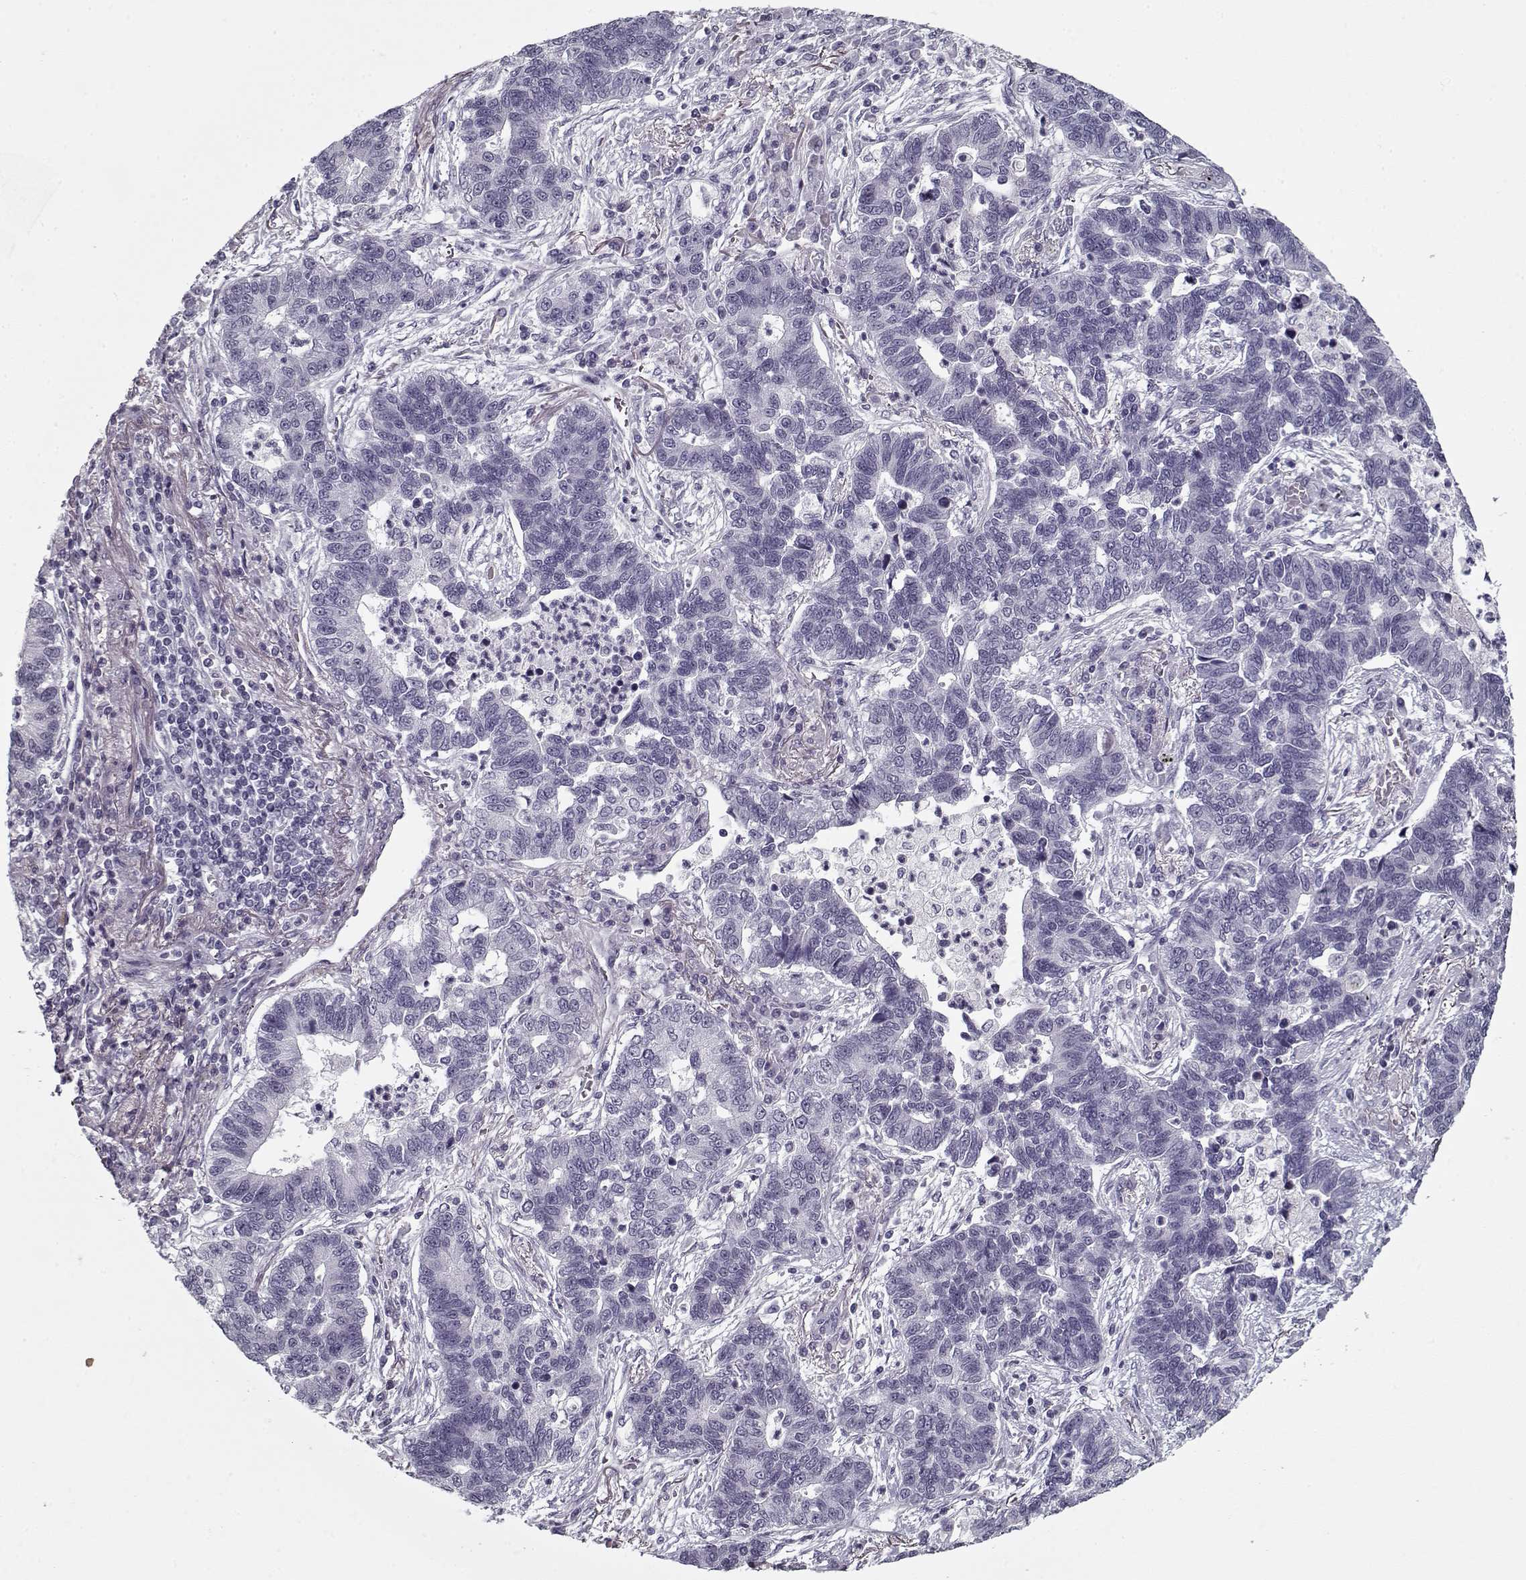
{"staining": {"intensity": "negative", "quantity": "none", "location": "none"}, "tissue": "lung cancer", "cell_type": "Tumor cells", "image_type": "cancer", "snomed": [{"axis": "morphology", "description": "Adenocarcinoma, NOS"}, {"axis": "topography", "description": "Lung"}], "caption": "Photomicrograph shows no protein positivity in tumor cells of lung cancer tissue.", "gene": "SPACA9", "patient": {"sex": "female", "age": 57}}